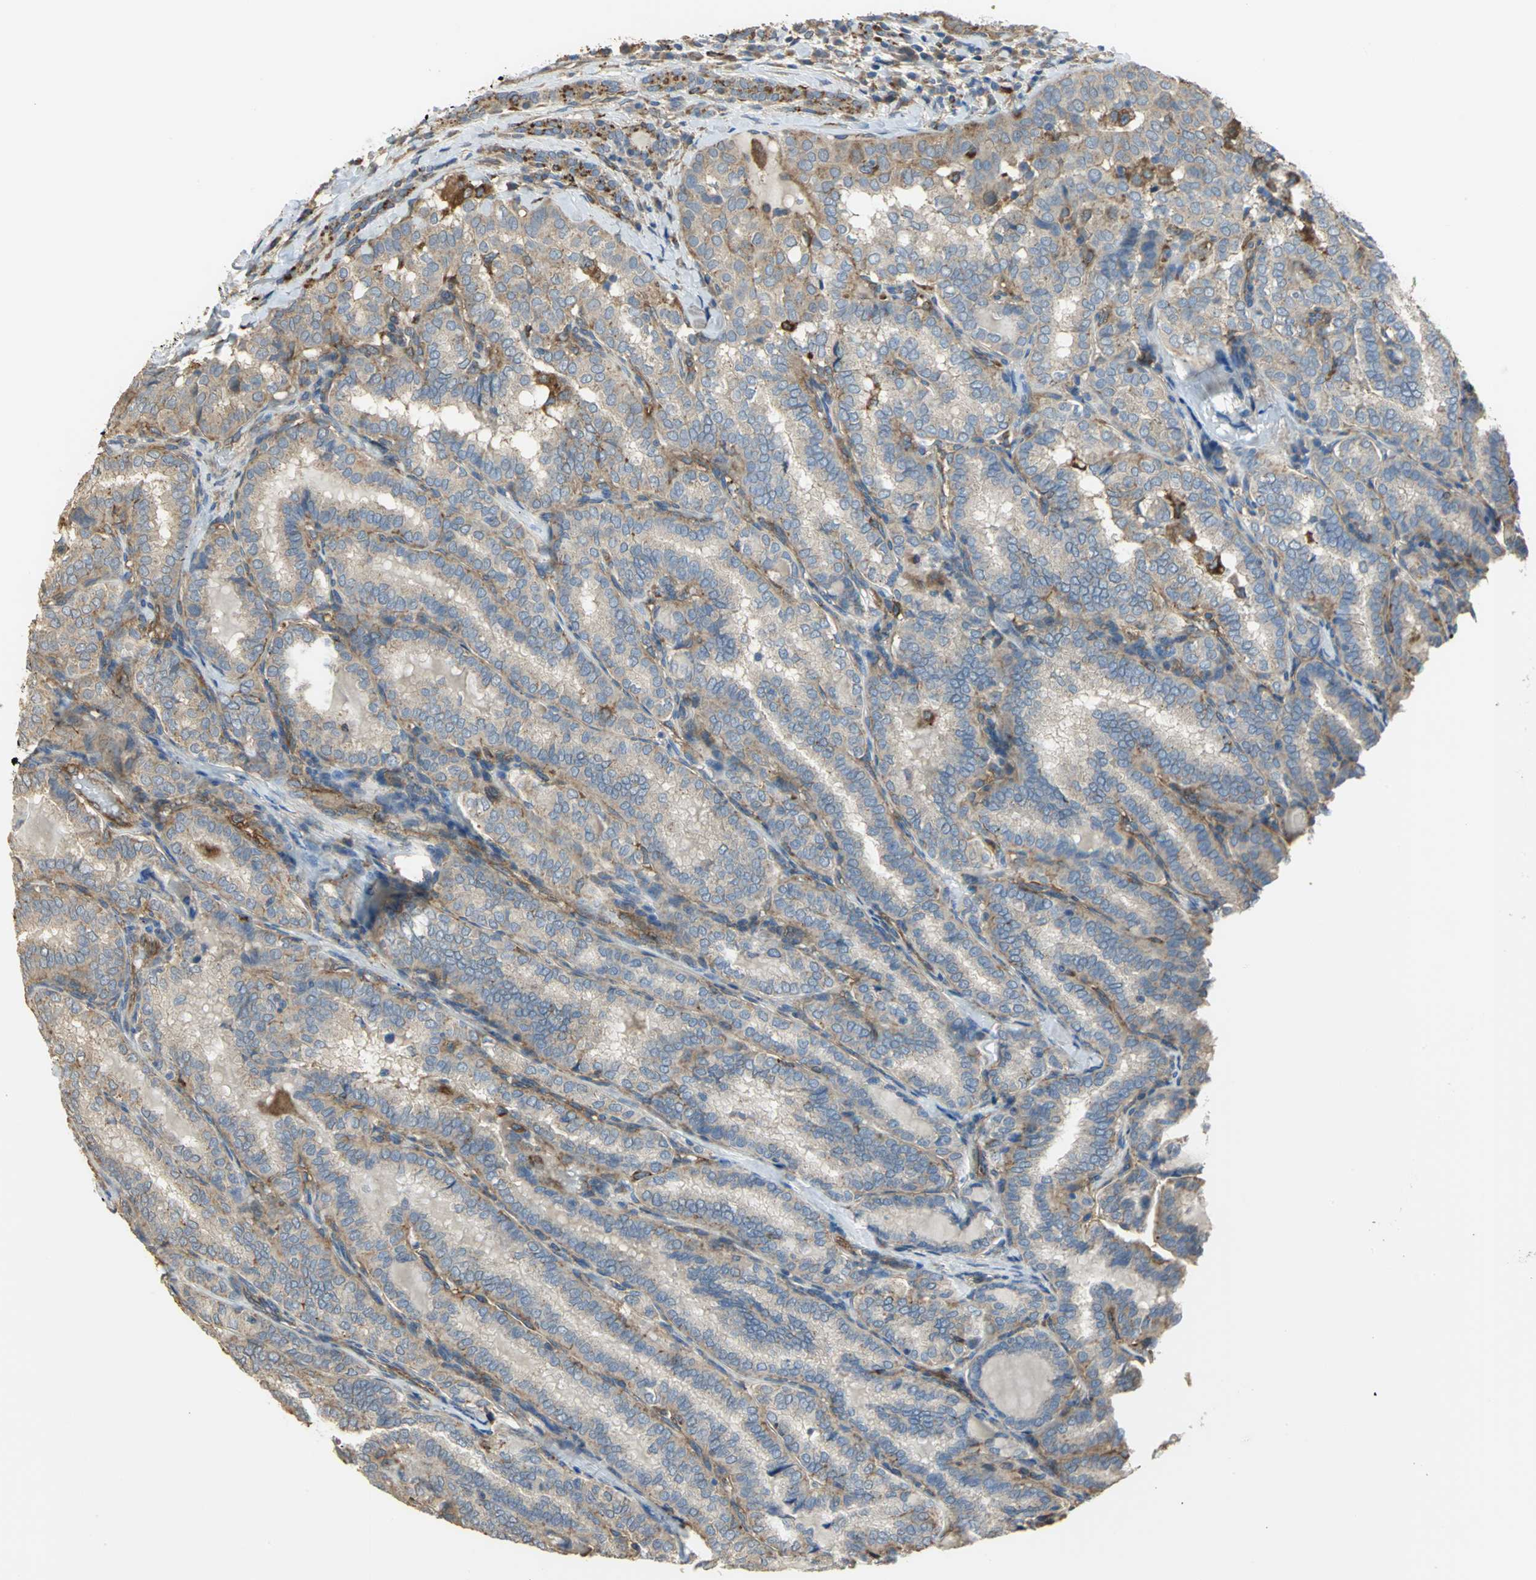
{"staining": {"intensity": "weak", "quantity": ">75%", "location": "cytoplasmic/membranous"}, "tissue": "thyroid cancer", "cell_type": "Tumor cells", "image_type": "cancer", "snomed": [{"axis": "morphology", "description": "Papillary adenocarcinoma, NOS"}, {"axis": "topography", "description": "Thyroid gland"}], "caption": "Immunohistochemical staining of thyroid papillary adenocarcinoma shows weak cytoplasmic/membranous protein positivity in about >75% of tumor cells.", "gene": "DIAPH2", "patient": {"sex": "female", "age": 30}}